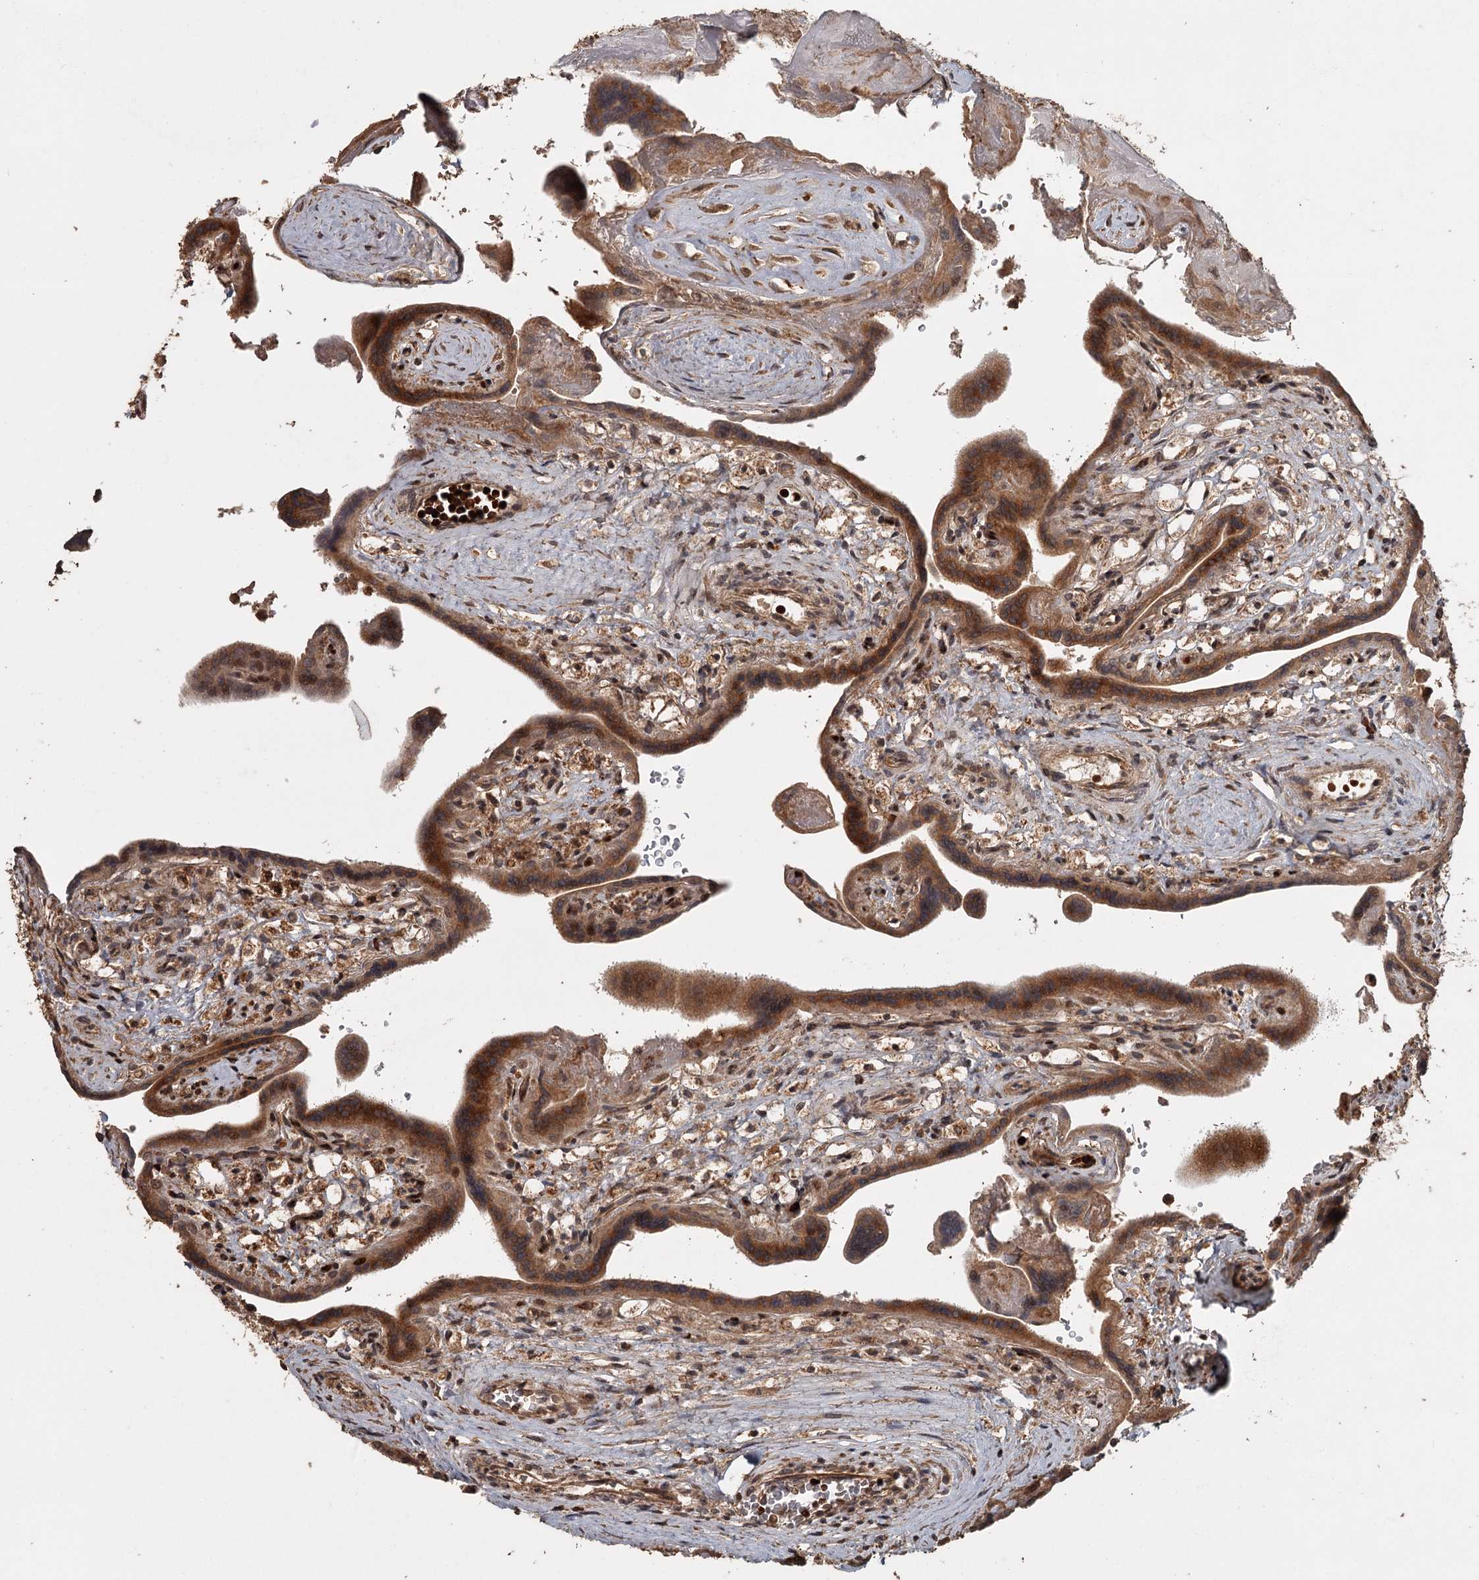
{"staining": {"intensity": "moderate", "quantity": ">75%", "location": "cytoplasmic/membranous"}, "tissue": "placenta", "cell_type": "Trophoblastic cells", "image_type": "normal", "snomed": [{"axis": "morphology", "description": "Normal tissue, NOS"}, {"axis": "topography", "description": "Placenta"}], "caption": "IHC of normal human placenta exhibits medium levels of moderate cytoplasmic/membranous expression in about >75% of trophoblastic cells.", "gene": "FAXC", "patient": {"sex": "female", "age": 37}}